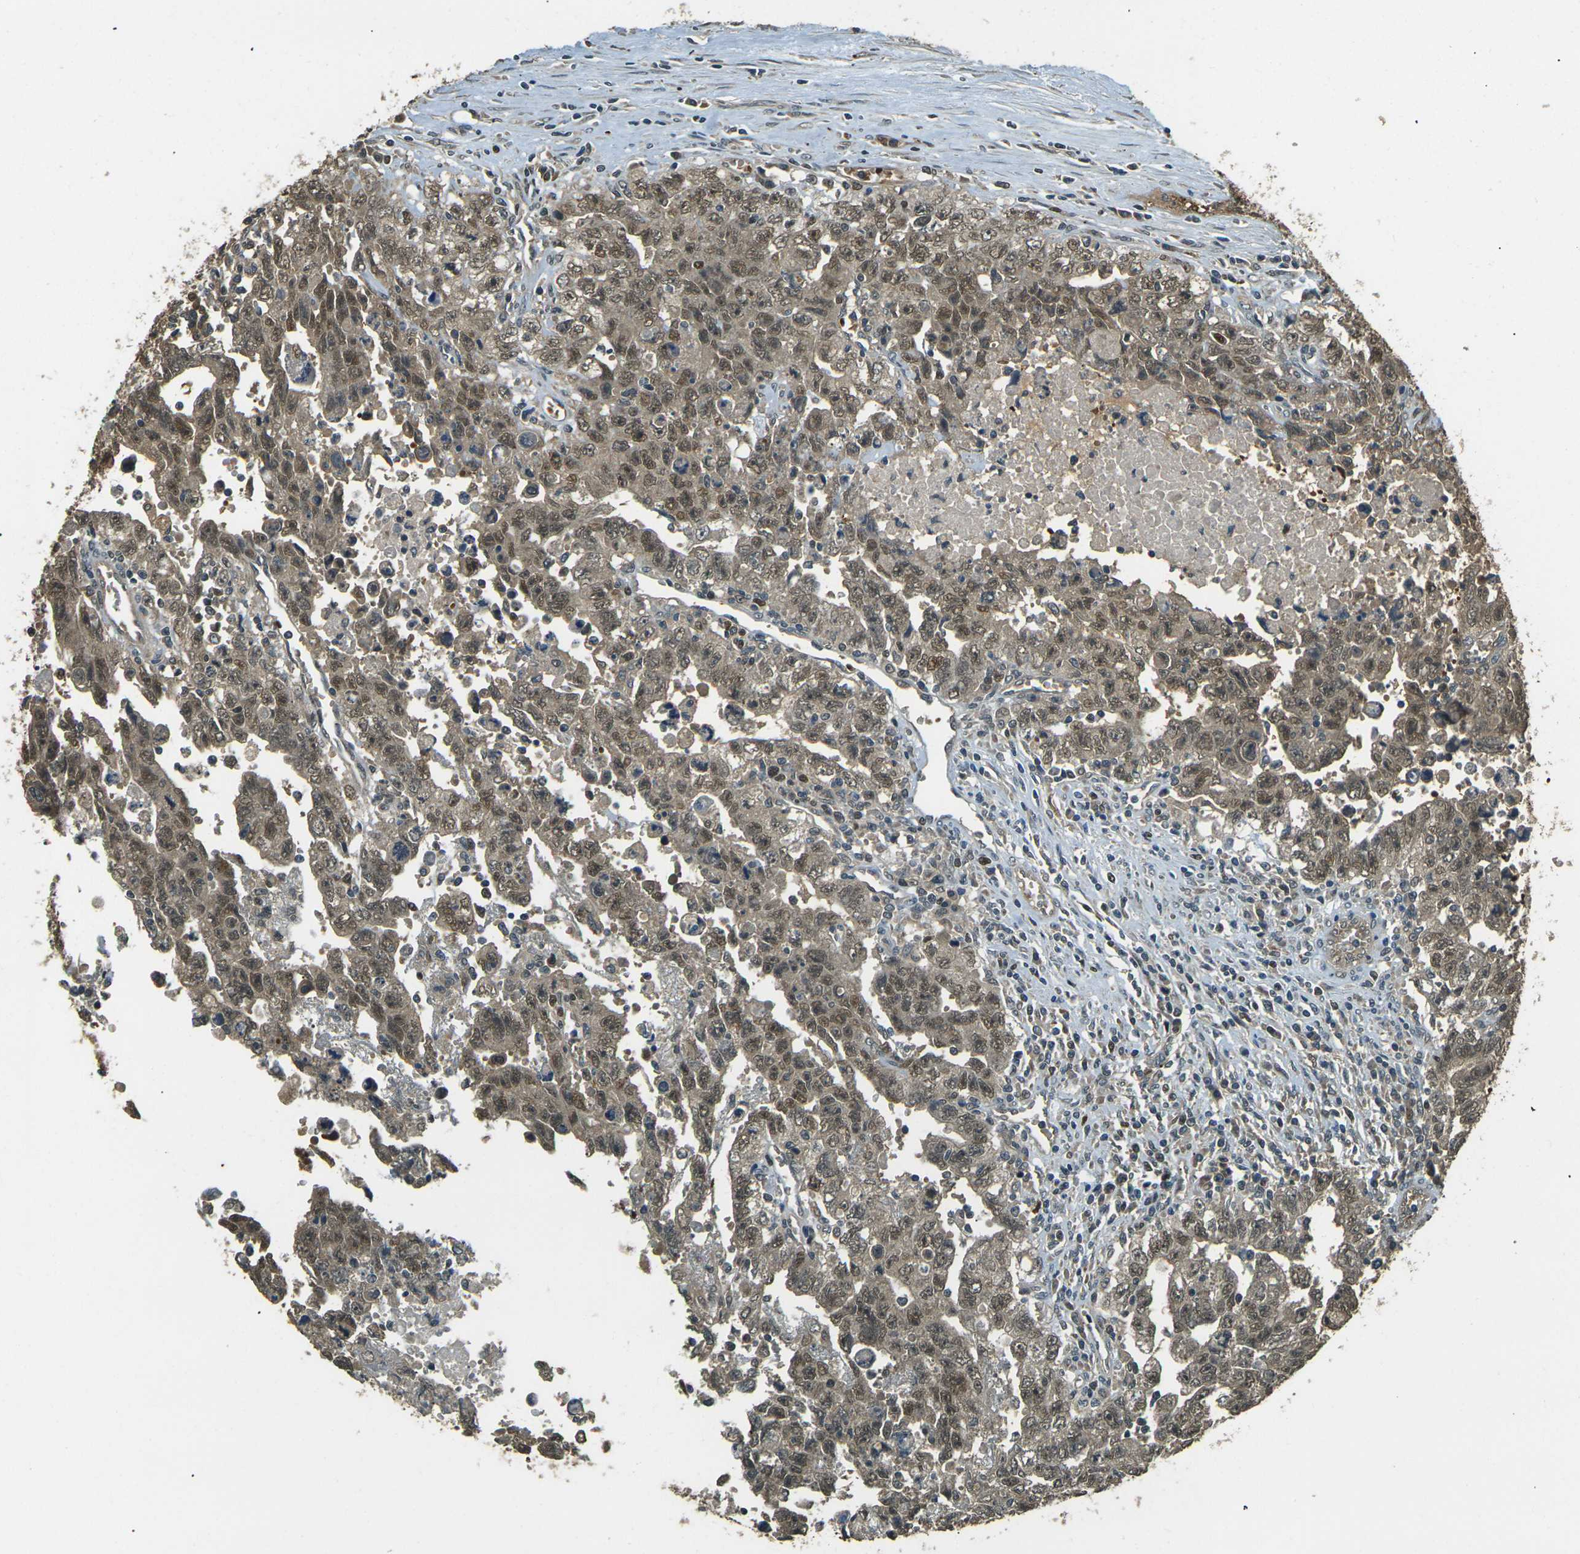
{"staining": {"intensity": "moderate", "quantity": ">75%", "location": "cytoplasmic/membranous,nuclear"}, "tissue": "testis cancer", "cell_type": "Tumor cells", "image_type": "cancer", "snomed": [{"axis": "morphology", "description": "Carcinoma, Embryonal, NOS"}, {"axis": "topography", "description": "Testis"}], "caption": "Protein positivity by immunohistochemistry exhibits moderate cytoplasmic/membranous and nuclear staining in about >75% of tumor cells in testis embryonal carcinoma.", "gene": "TOR1A", "patient": {"sex": "male", "age": 28}}